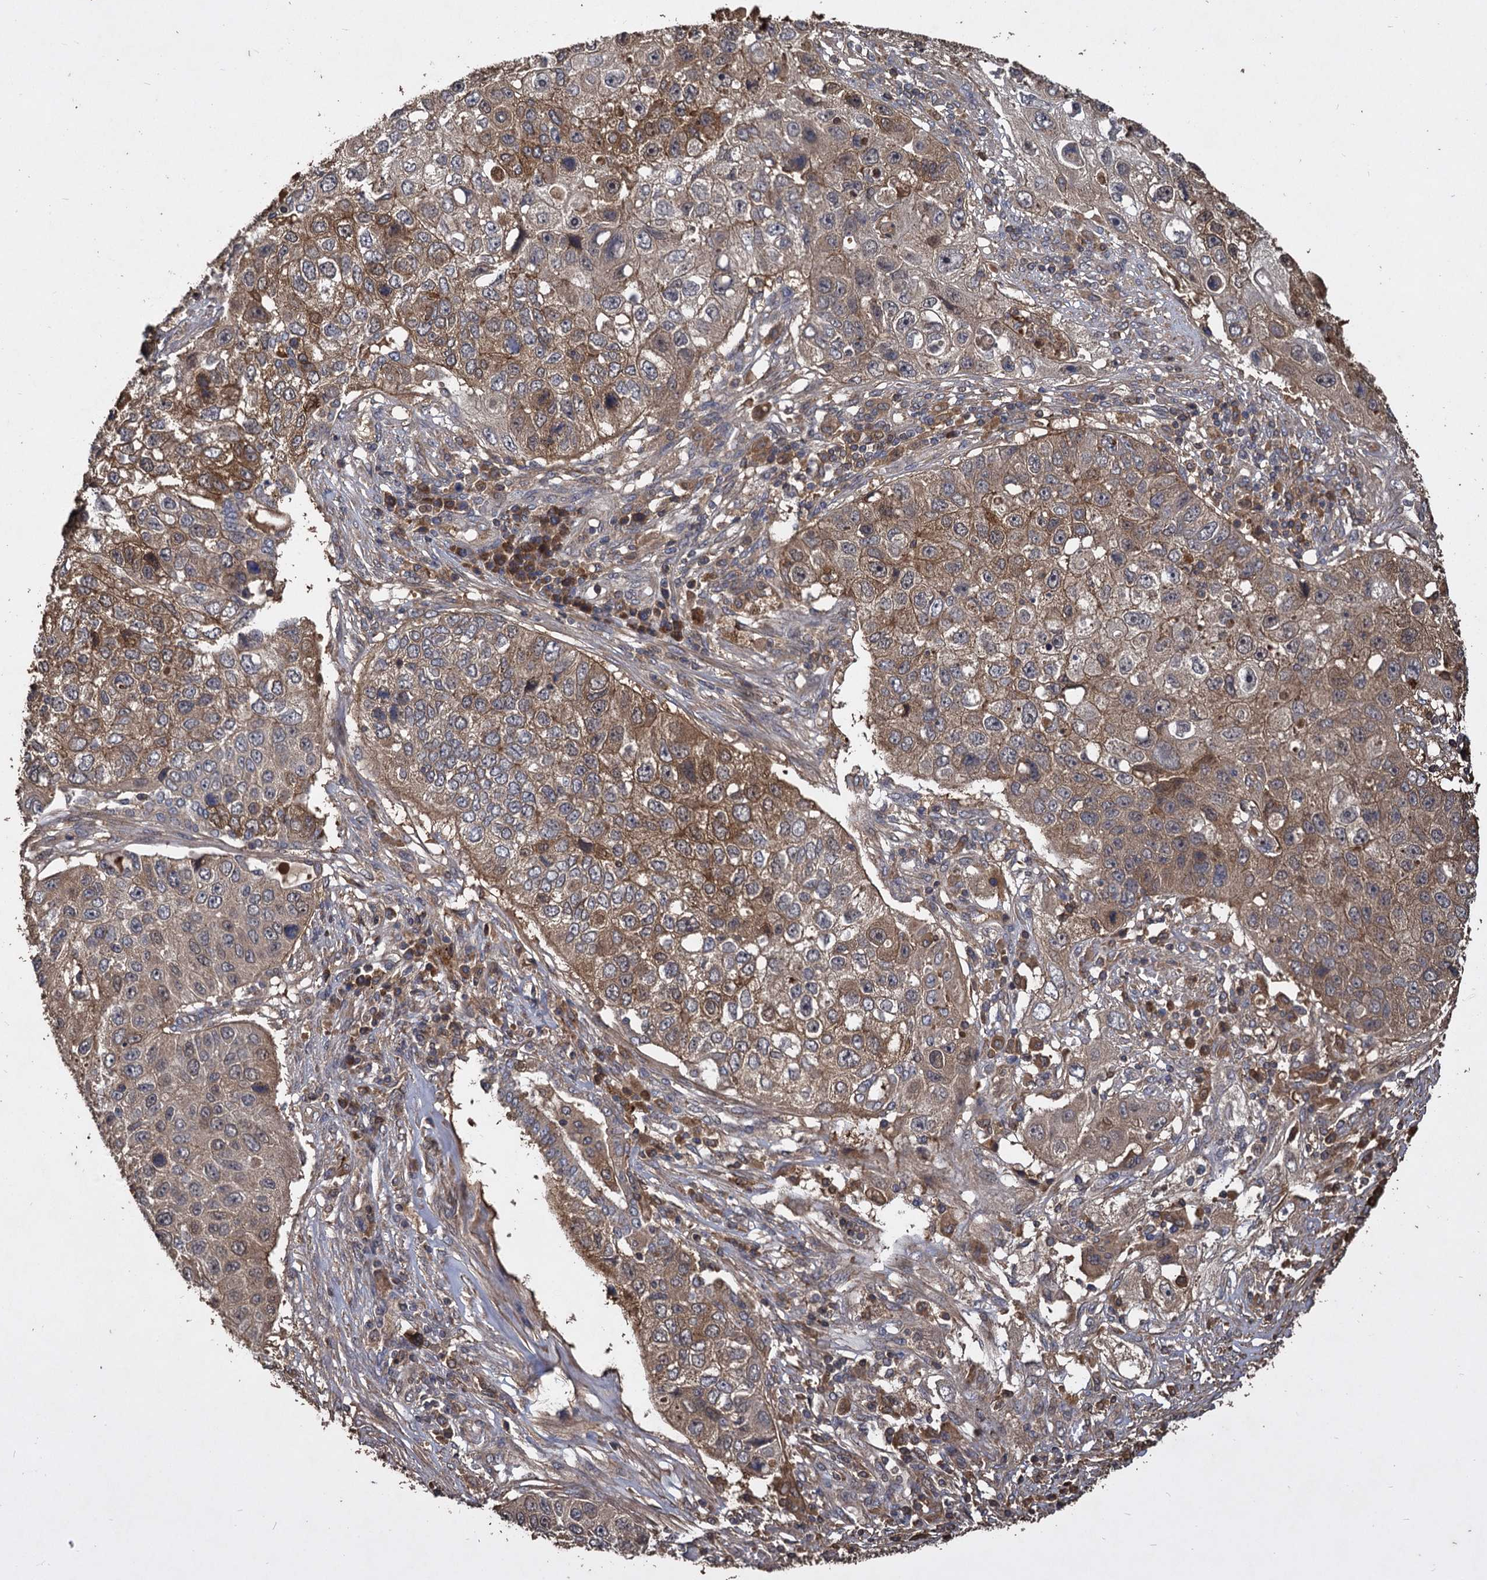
{"staining": {"intensity": "moderate", "quantity": ">75%", "location": "cytoplasmic/membranous"}, "tissue": "lung cancer", "cell_type": "Tumor cells", "image_type": "cancer", "snomed": [{"axis": "morphology", "description": "Squamous cell carcinoma, NOS"}, {"axis": "topography", "description": "Lung"}], "caption": "This is an image of immunohistochemistry staining of lung cancer (squamous cell carcinoma), which shows moderate positivity in the cytoplasmic/membranous of tumor cells.", "gene": "GCLC", "patient": {"sex": "male", "age": 61}}